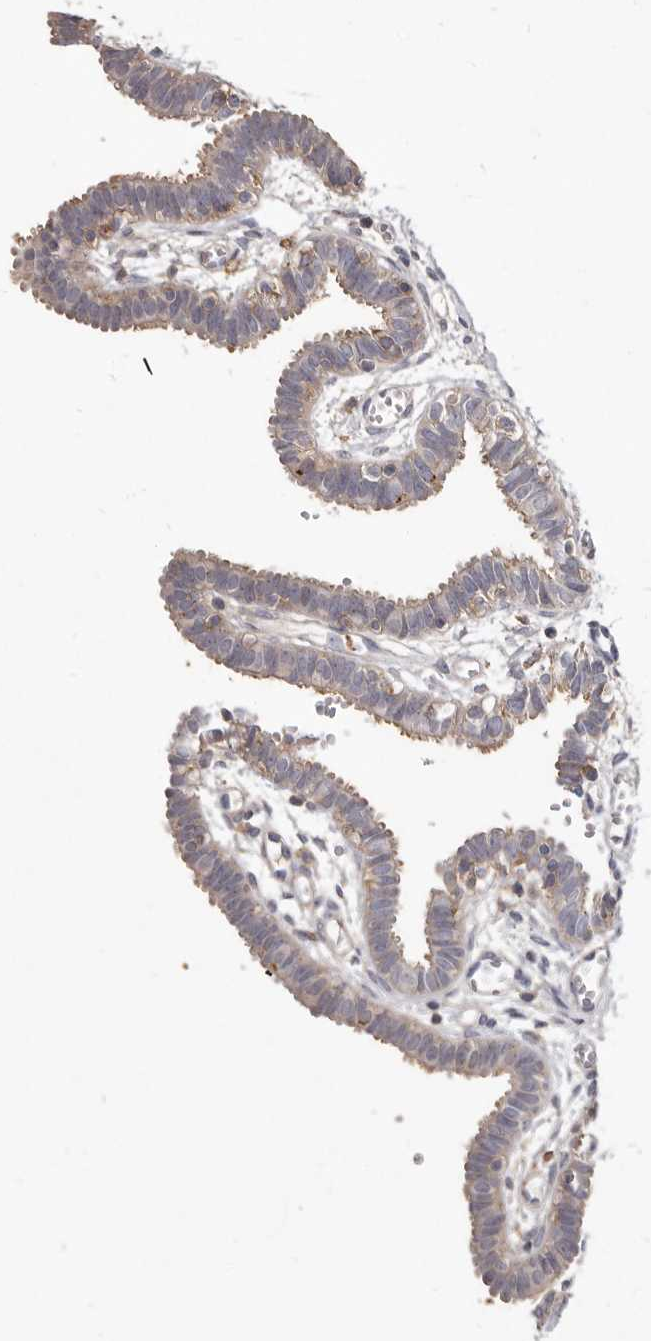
{"staining": {"intensity": "moderate", "quantity": "25%-75%", "location": "cytoplasmic/membranous"}, "tissue": "fallopian tube", "cell_type": "Glandular cells", "image_type": "normal", "snomed": [{"axis": "morphology", "description": "Normal tissue, NOS"}, {"axis": "topography", "description": "Fallopian tube"}, {"axis": "topography", "description": "Placenta"}], "caption": "Fallopian tube stained with DAB (3,3'-diaminobenzidine) IHC exhibits medium levels of moderate cytoplasmic/membranous staining in approximately 25%-75% of glandular cells.", "gene": "KIF26B", "patient": {"sex": "female", "age": 32}}